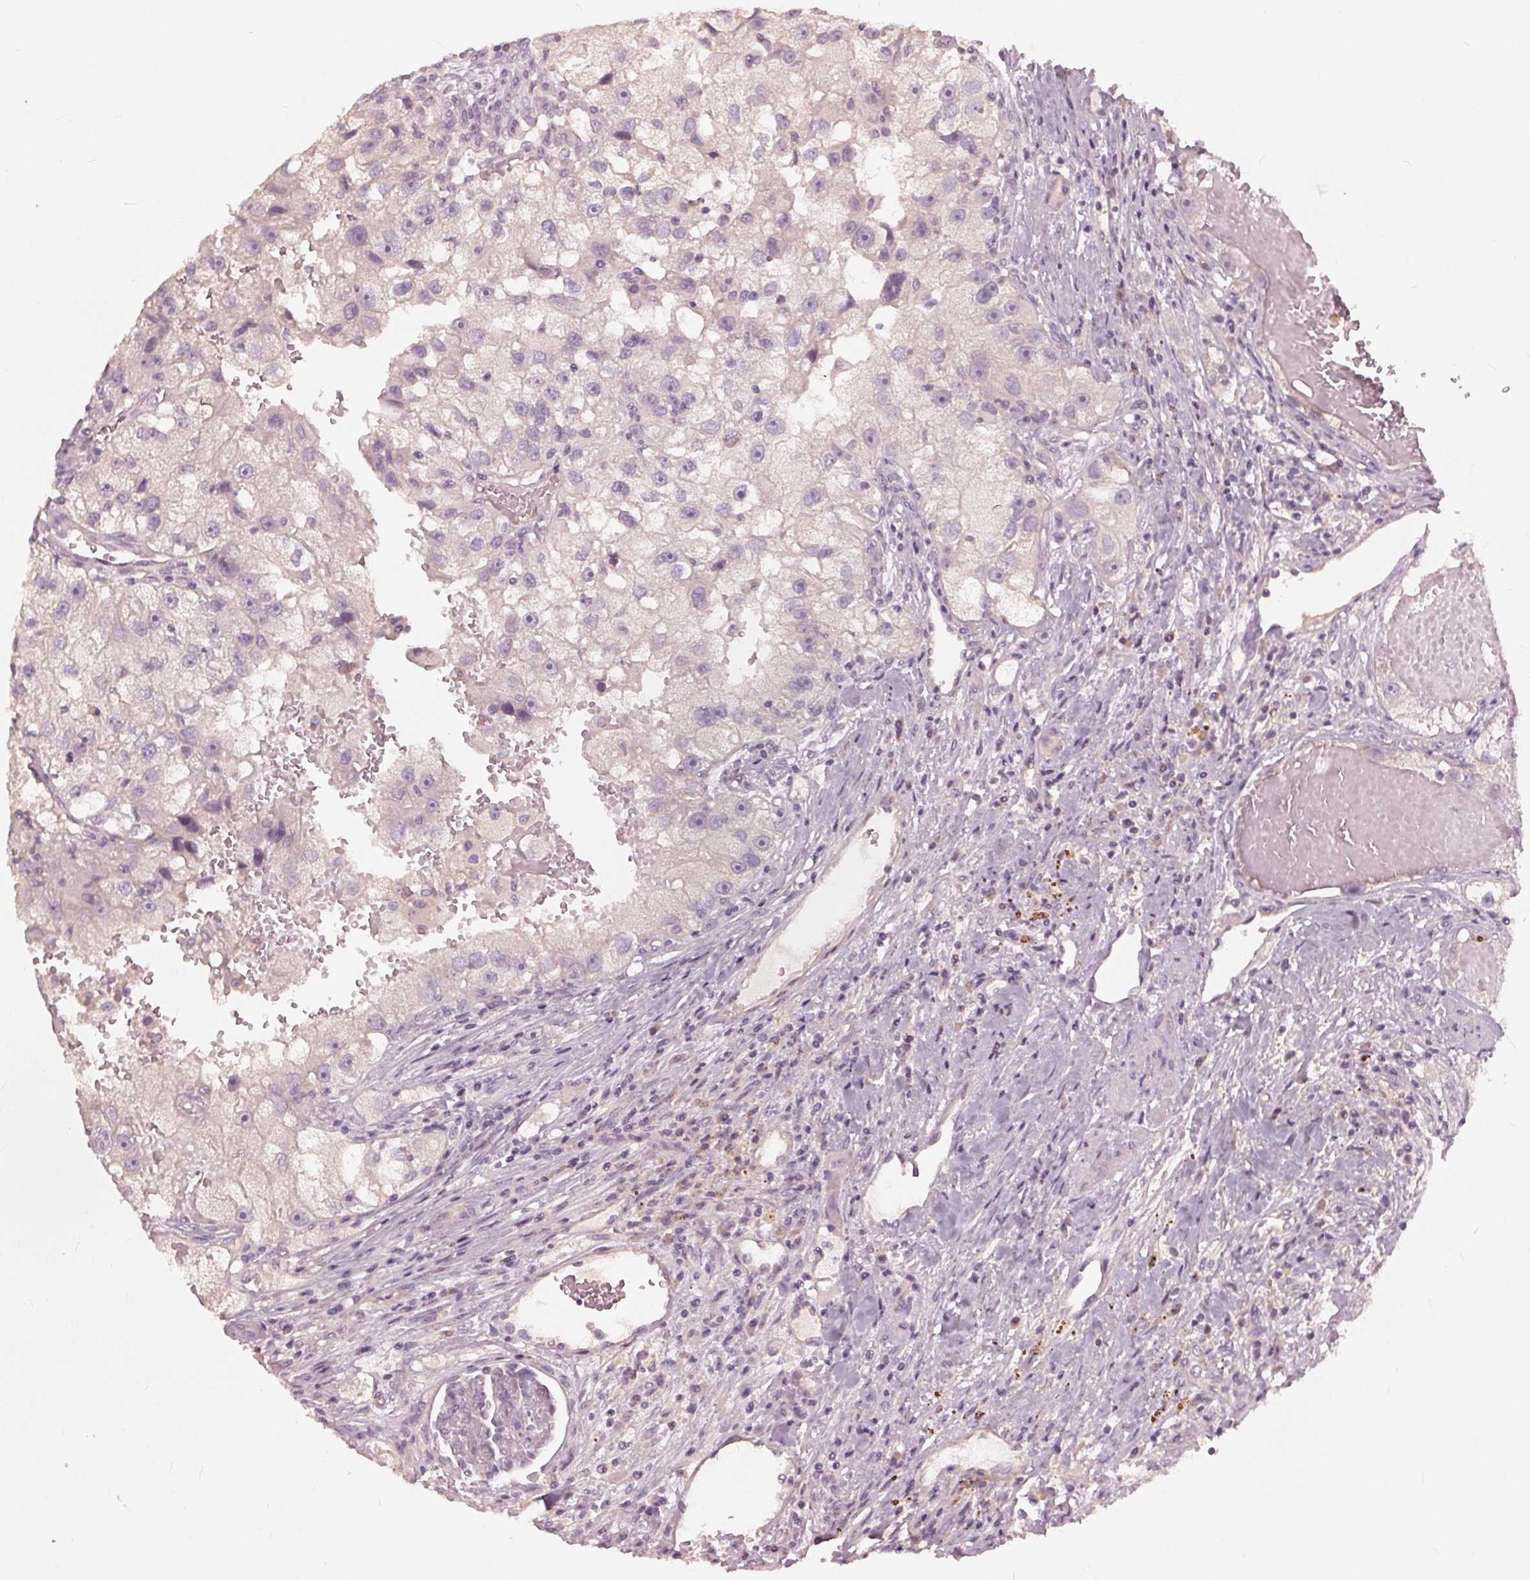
{"staining": {"intensity": "negative", "quantity": "none", "location": "none"}, "tissue": "renal cancer", "cell_type": "Tumor cells", "image_type": "cancer", "snomed": [{"axis": "morphology", "description": "Adenocarcinoma, NOS"}, {"axis": "topography", "description": "Kidney"}], "caption": "Tumor cells are negative for protein expression in human adenocarcinoma (renal).", "gene": "KLK13", "patient": {"sex": "male", "age": 63}}